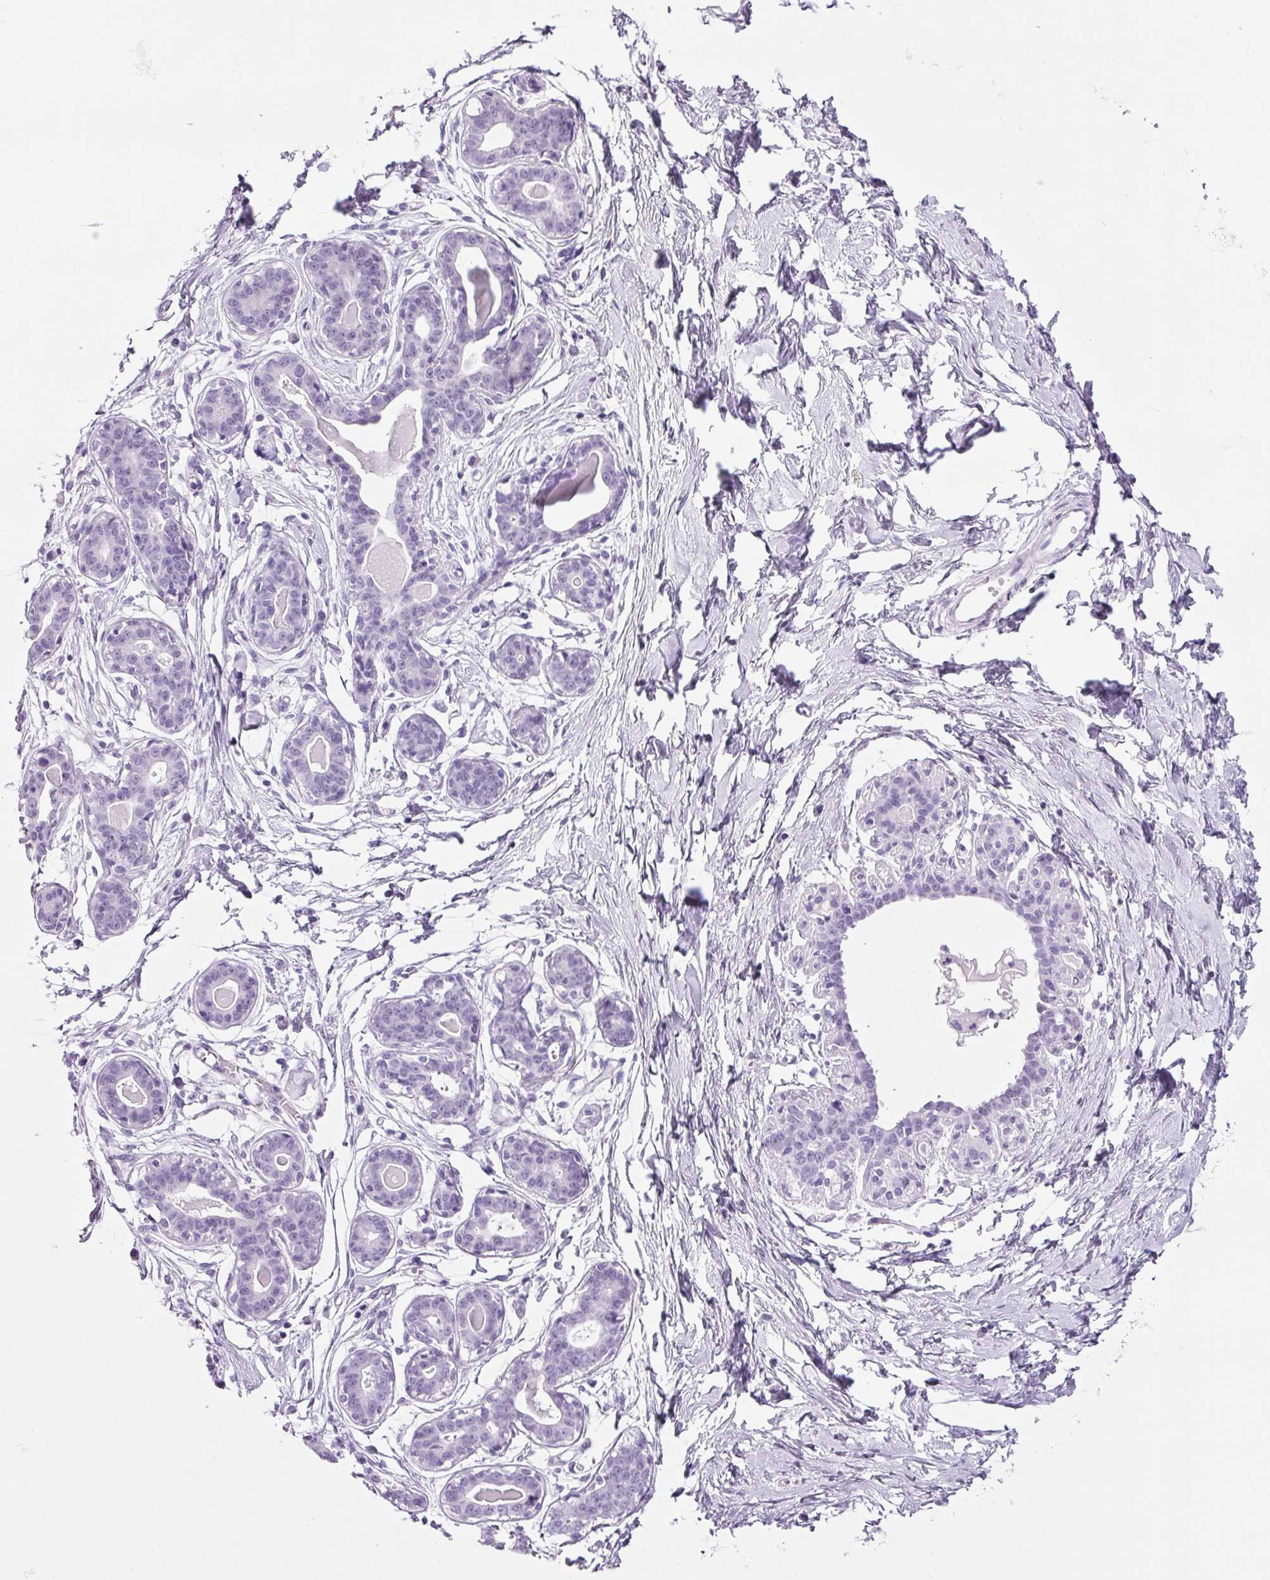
{"staining": {"intensity": "negative", "quantity": "none", "location": "none"}, "tissue": "breast", "cell_type": "Adipocytes", "image_type": "normal", "snomed": [{"axis": "morphology", "description": "Normal tissue, NOS"}, {"axis": "topography", "description": "Breast"}], "caption": "Immunohistochemistry (IHC) photomicrograph of unremarkable human breast stained for a protein (brown), which reveals no staining in adipocytes.", "gene": "PPP1R1A", "patient": {"sex": "female", "age": 45}}